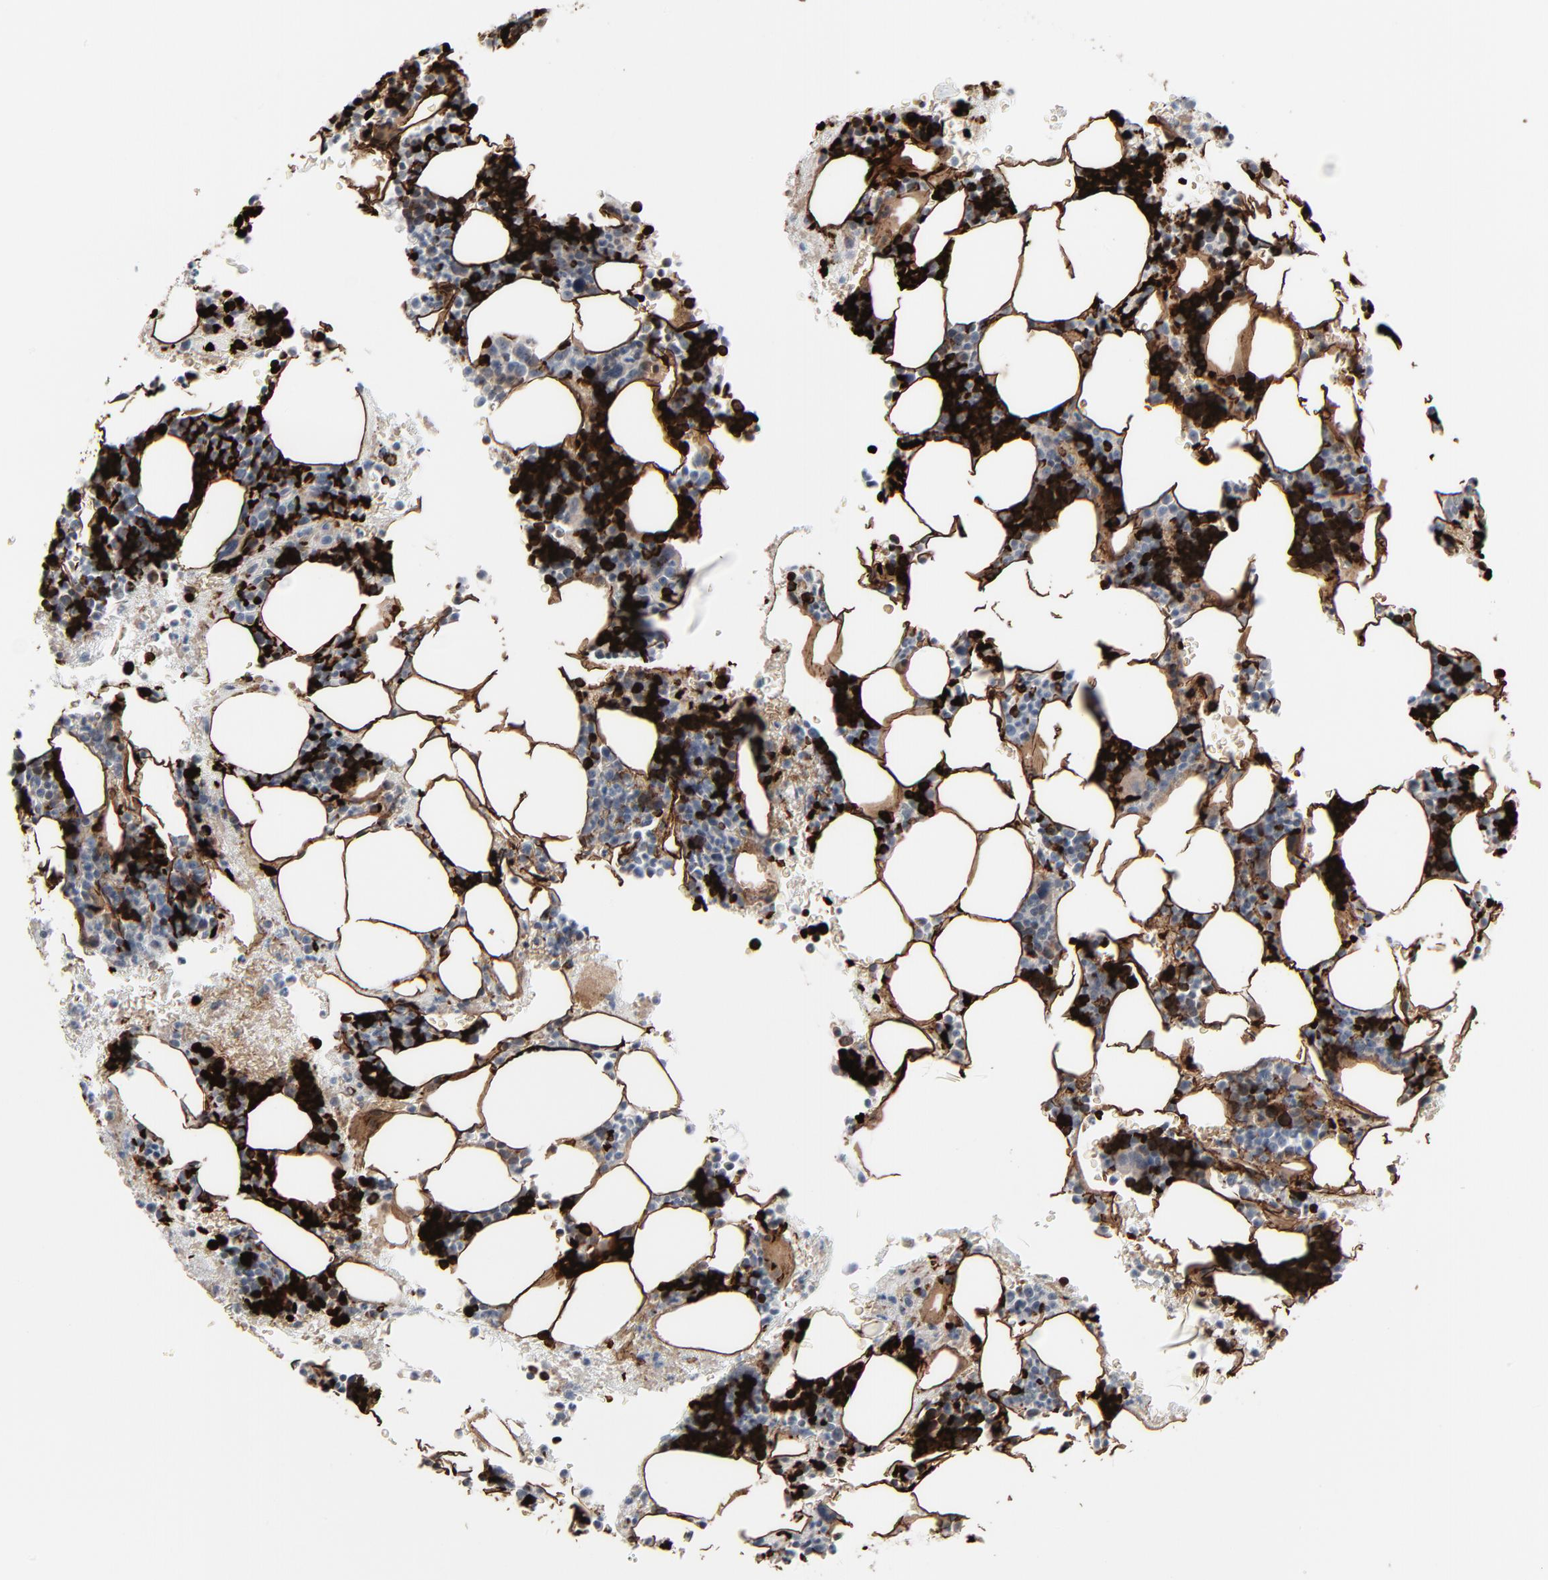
{"staining": {"intensity": "strong", "quantity": "25%-75%", "location": "cytoplasmic/membranous,nuclear"}, "tissue": "bone marrow", "cell_type": "Hematopoietic cells", "image_type": "normal", "snomed": [{"axis": "morphology", "description": "Normal tissue, NOS"}, {"axis": "topography", "description": "Bone marrow"}], "caption": "A photomicrograph showing strong cytoplasmic/membranous,nuclear positivity in approximately 25%-75% of hematopoietic cells in normal bone marrow, as visualized by brown immunohistochemical staining.", "gene": "SAGE1", "patient": {"sex": "male", "age": 78}}